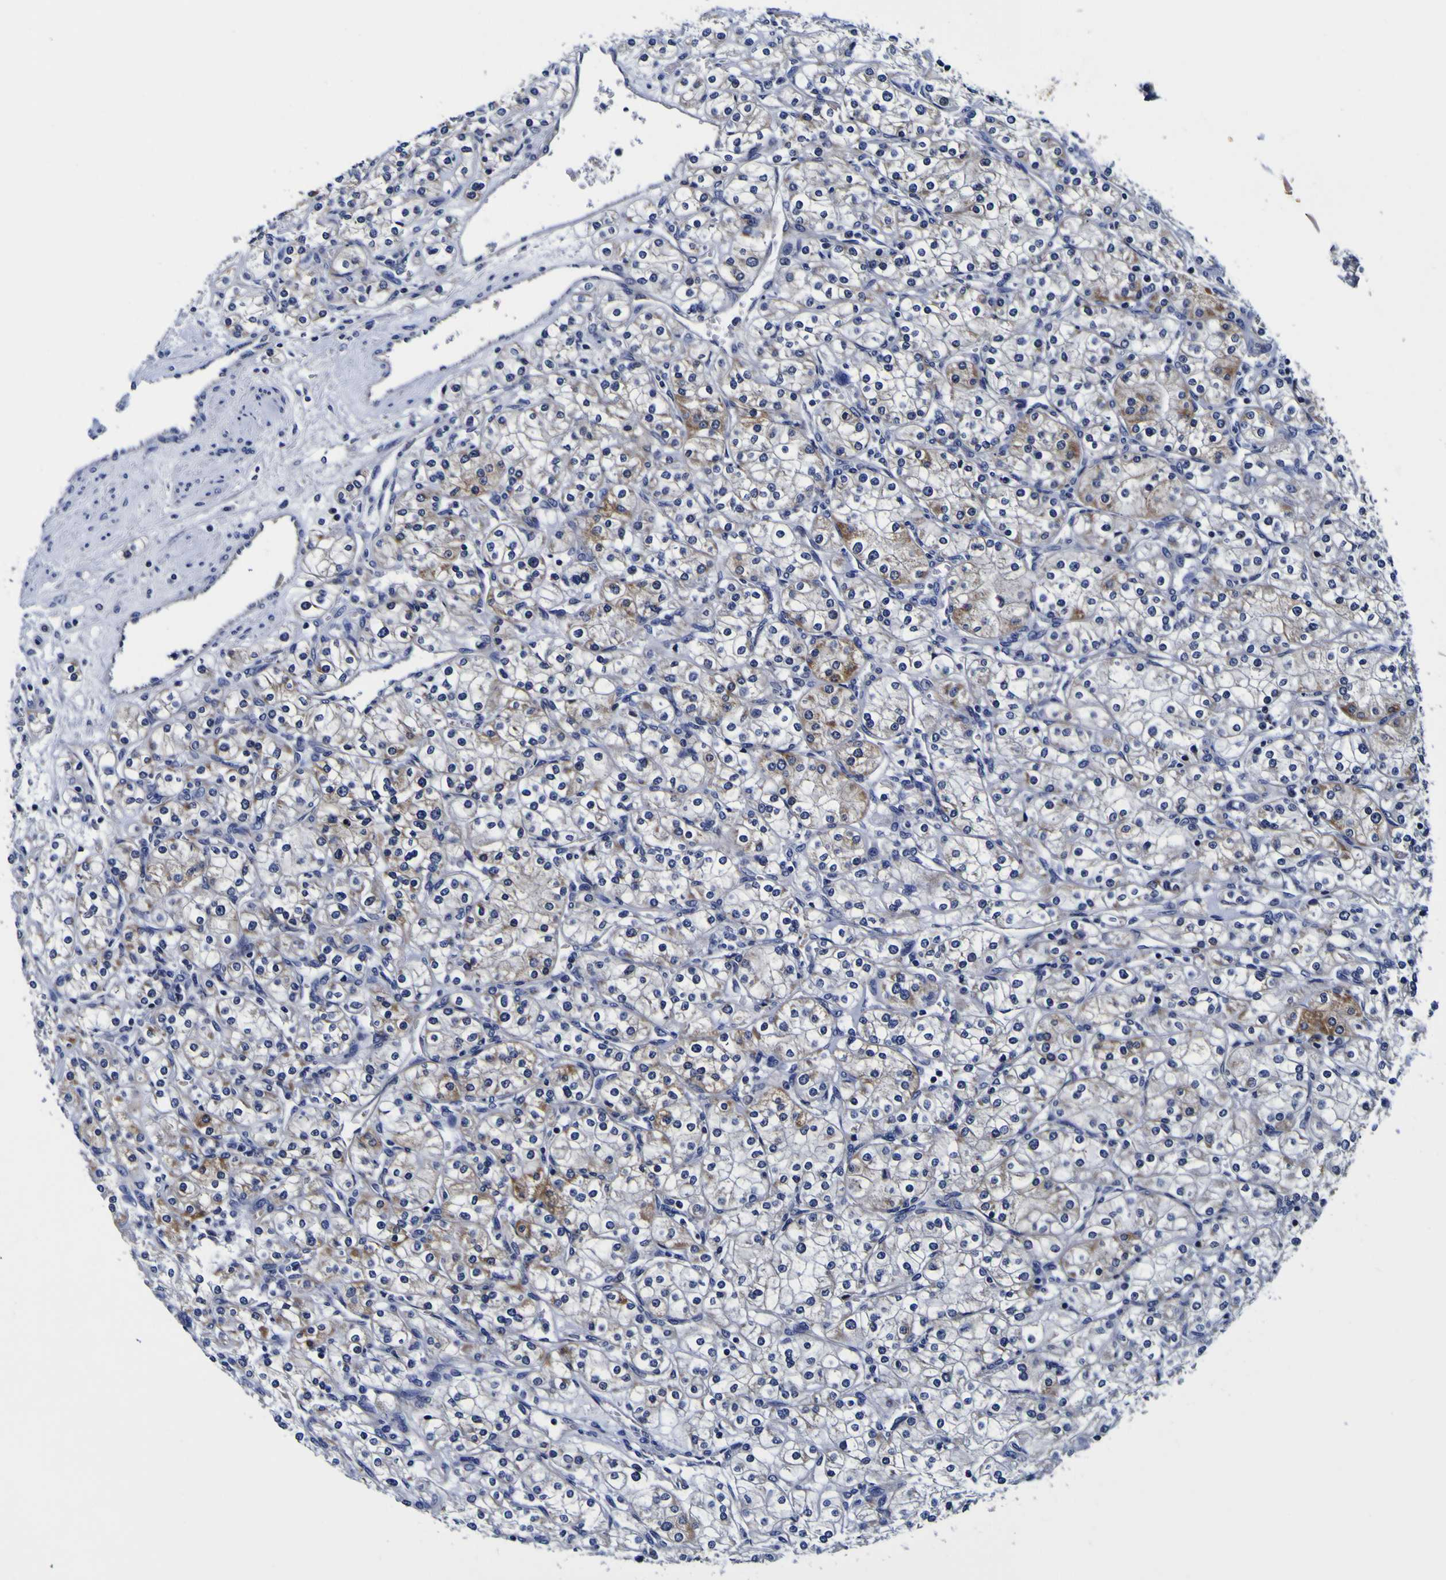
{"staining": {"intensity": "moderate", "quantity": "<25%", "location": "cytoplasmic/membranous"}, "tissue": "renal cancer", "cell_type": "Tumor cells", "image_type": "cancer", "snomed": [{"axis": "morphology", "description": "Adenocarcinoma, NOS"}, {"axis": "topography", "description": "Kidney"}], "caption": "Immunohistochemical staining of human adenocarcinoma (renal) shows low levels of moderate cytoplasmic/membranous expression in about <25% of tumor cells. (DAB (3,3'-diaminobenzidine) IHC, brown staining for protein, blue staining for nuclei).", "gene": "PDLIM4", "patient": {"sex": "male", "age": 77}}